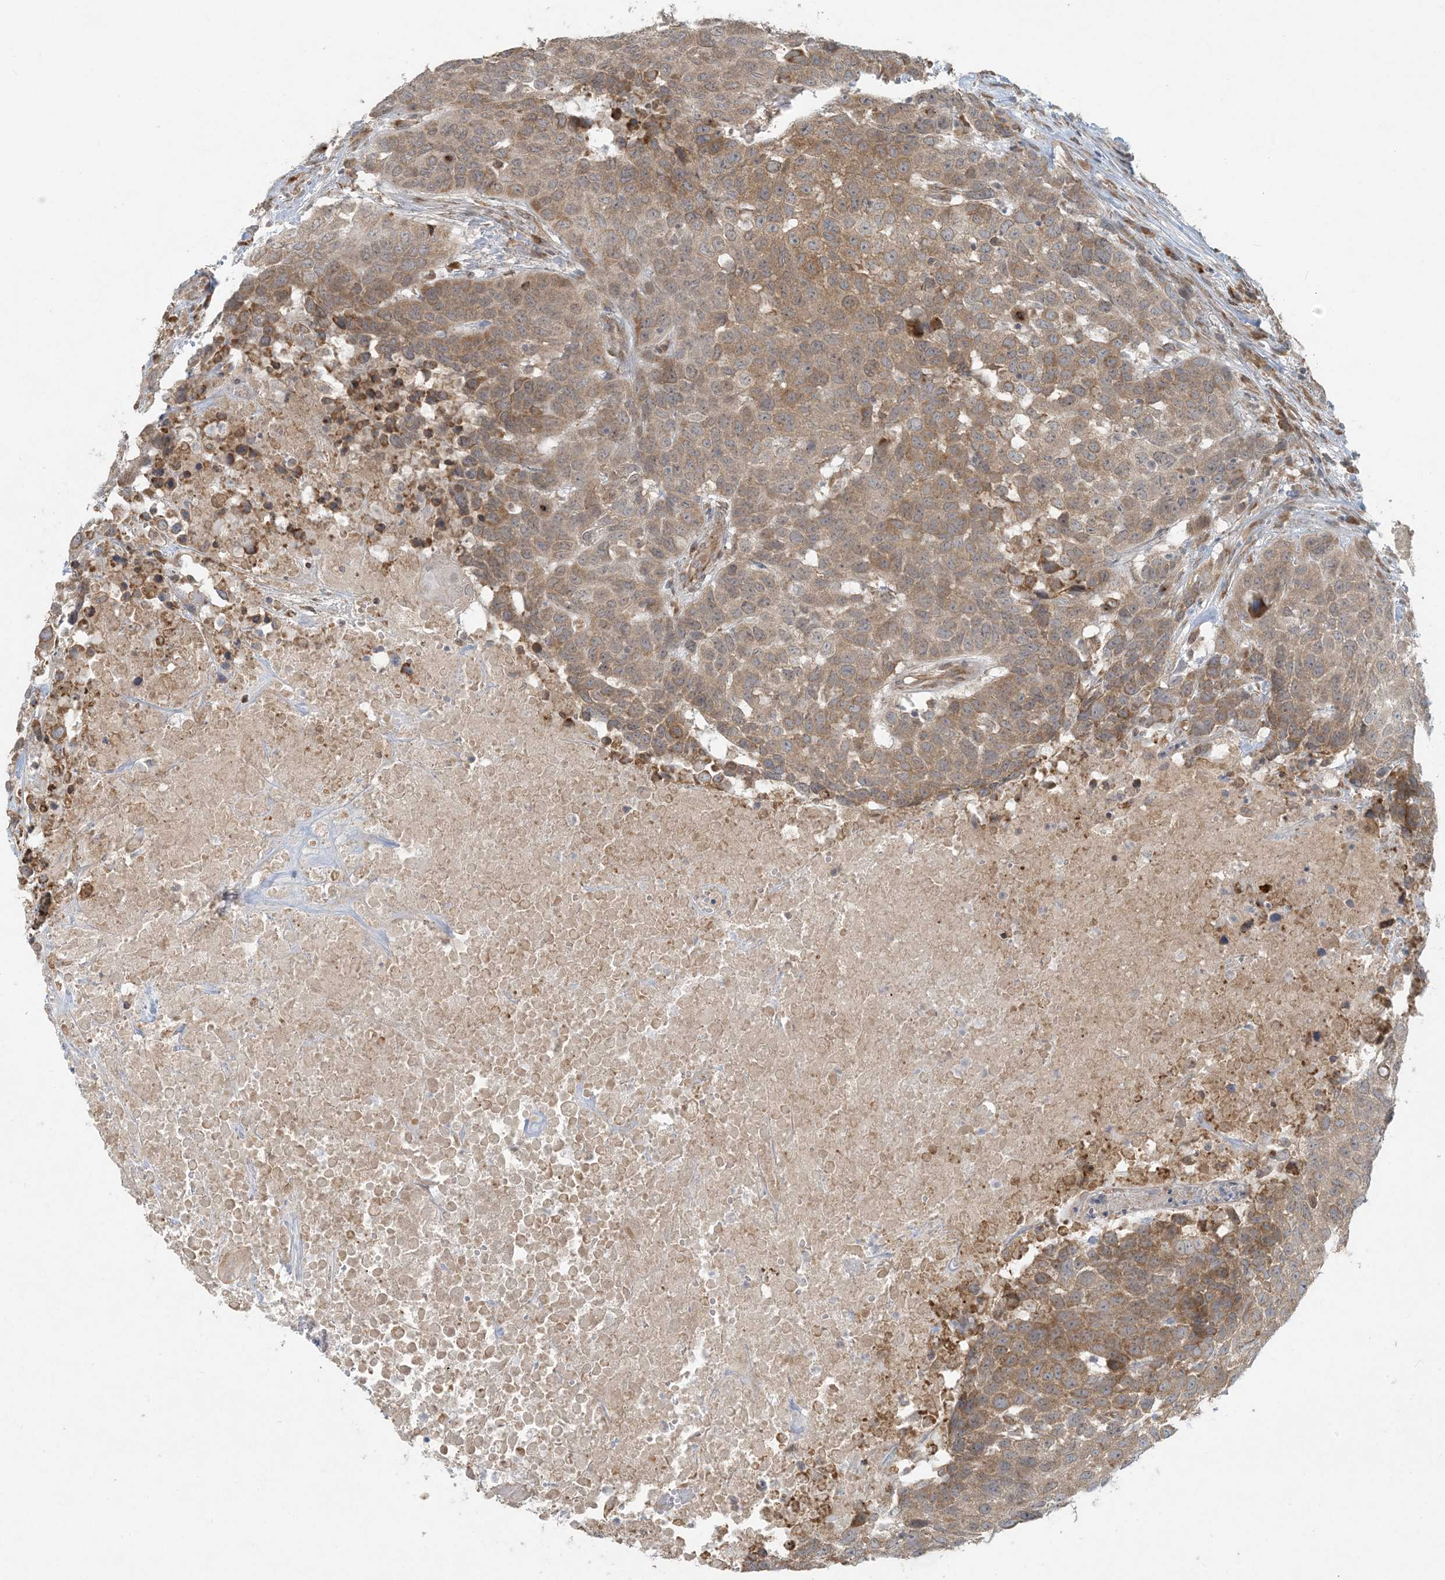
{"staining": {"intensity": "moderate", "quantity": ">75%", "location": "cytoplasmic/membranous"}, "tissue": "head and neck cancer", "cell_type": "Tumor cells", "image_type": "cancer", "snomed": [{"axis": "morphology", "description": "Squamous cell carcinoma, NOS"}, {"axis": "topography", "description": "Head-Neck"}], "caption": "IHC staining of head and neck squamous cell carcinoma, which demonstrates medium levels of moderate cytoplasmic/membranous positivity in about >75% of tumor cells indicating moderate cytoplasmic/membranous protein staining. The staining was performed using DAB (brown) for protein detection and nuclei were counterstained in hematoxylin (blue).", "gene": "HACL1", "patient": {"sex": "male", "age": 66}}